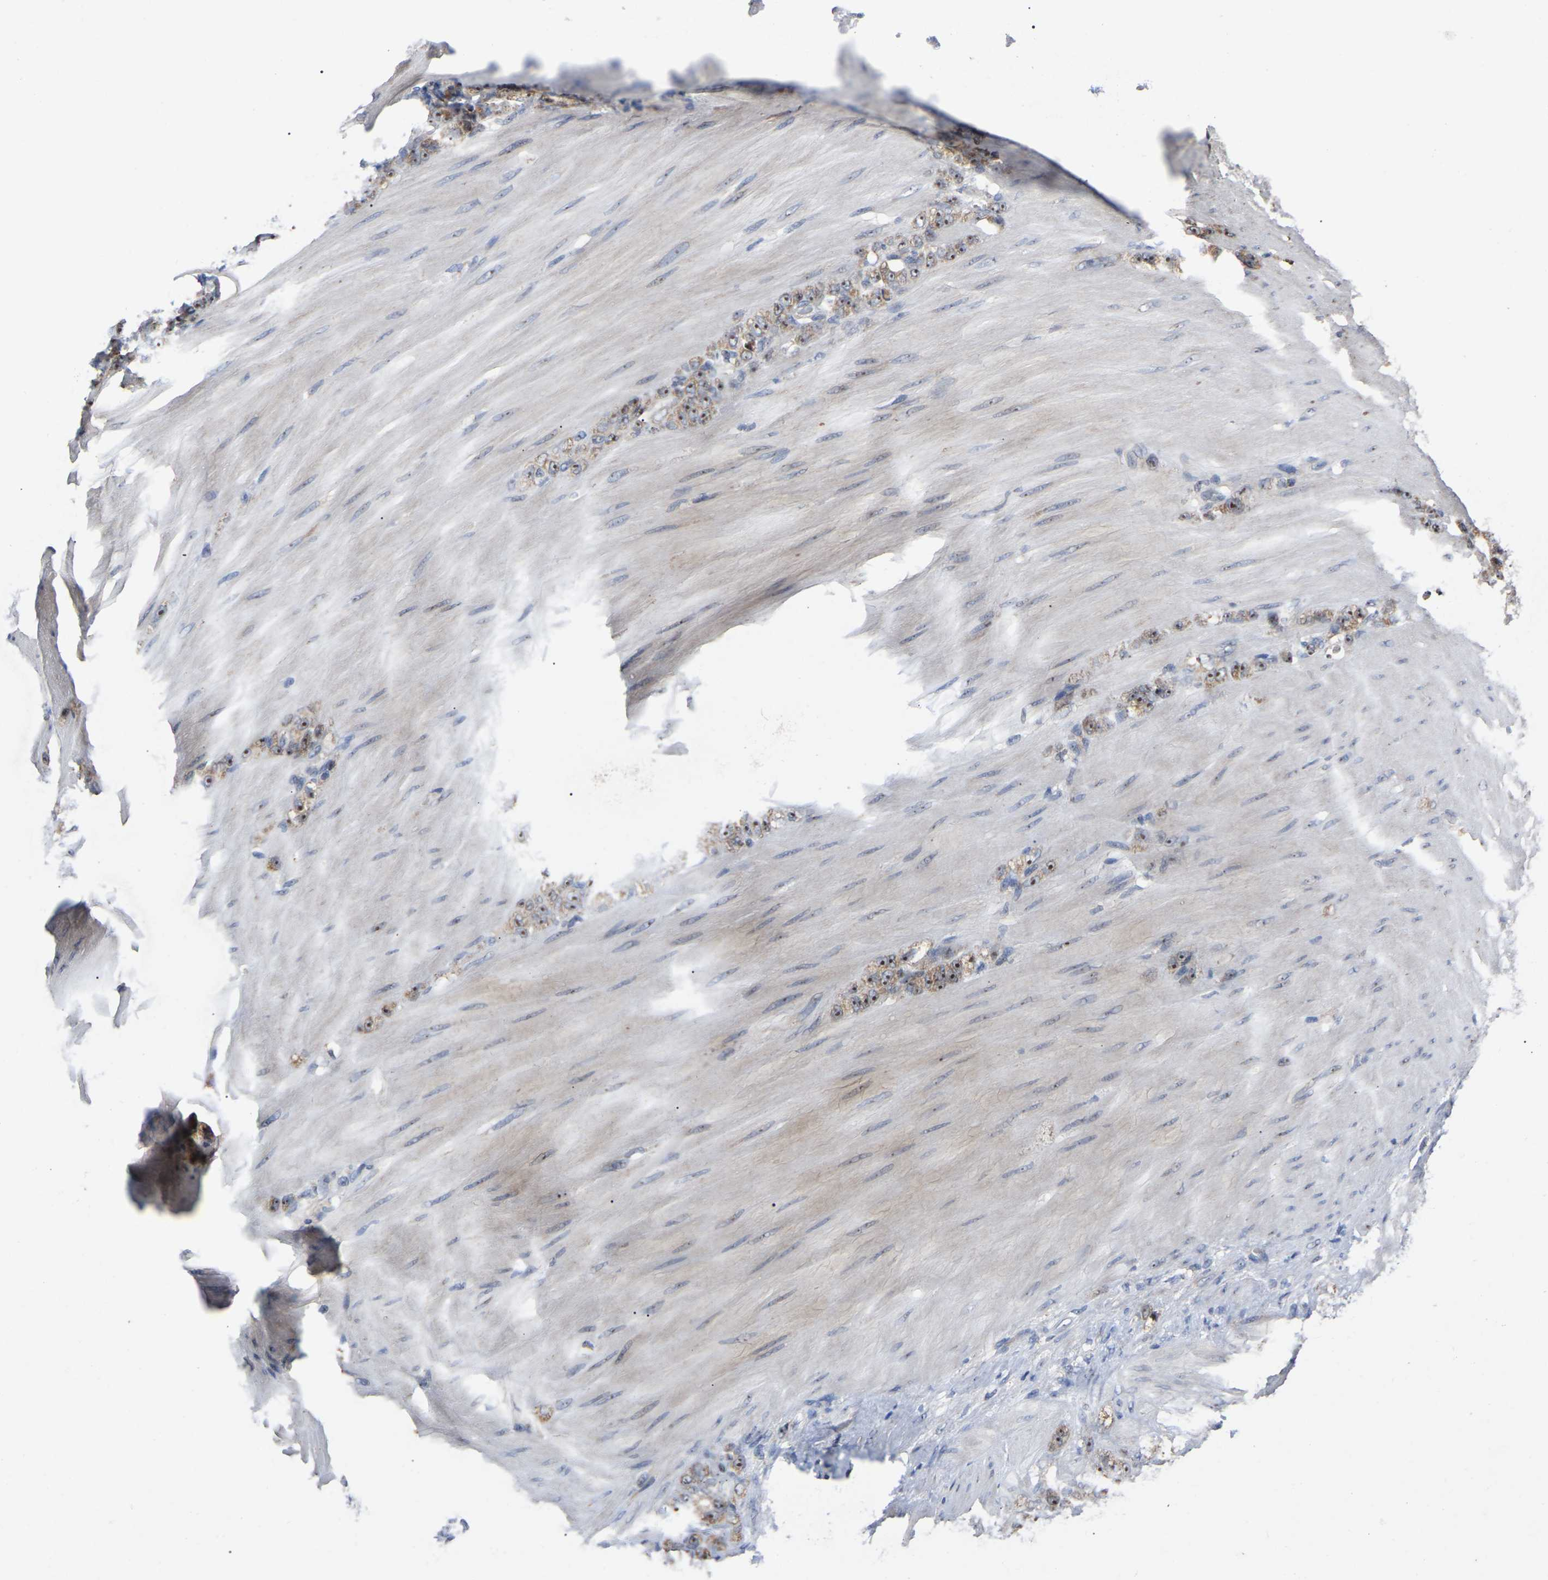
{"staining": {"intensity": "moderate", "quantity": ">75%", "location": "cytoplasmic/membranous,nuclear"}, "tissue": "stomach cancer", "cell_type": "Tumor cells", "image_type": "cancer", "snomed": [{"axis": "morphology", "description": "Normal tissue, NOS"}, {"axis": "morphology", "description": "Adenocarcinoma, NOS"}, {"axis": "topography", "description": "Stomach"}], "caption": "Immunohistochemical staining of stomach adenocarcinoma exhibits moderate cytoplasmic/membranous and nuclear protein expression in about >75% of tumor cells.", "gene": "NOP53", "patient": {"sex": "male", "age": 82}}